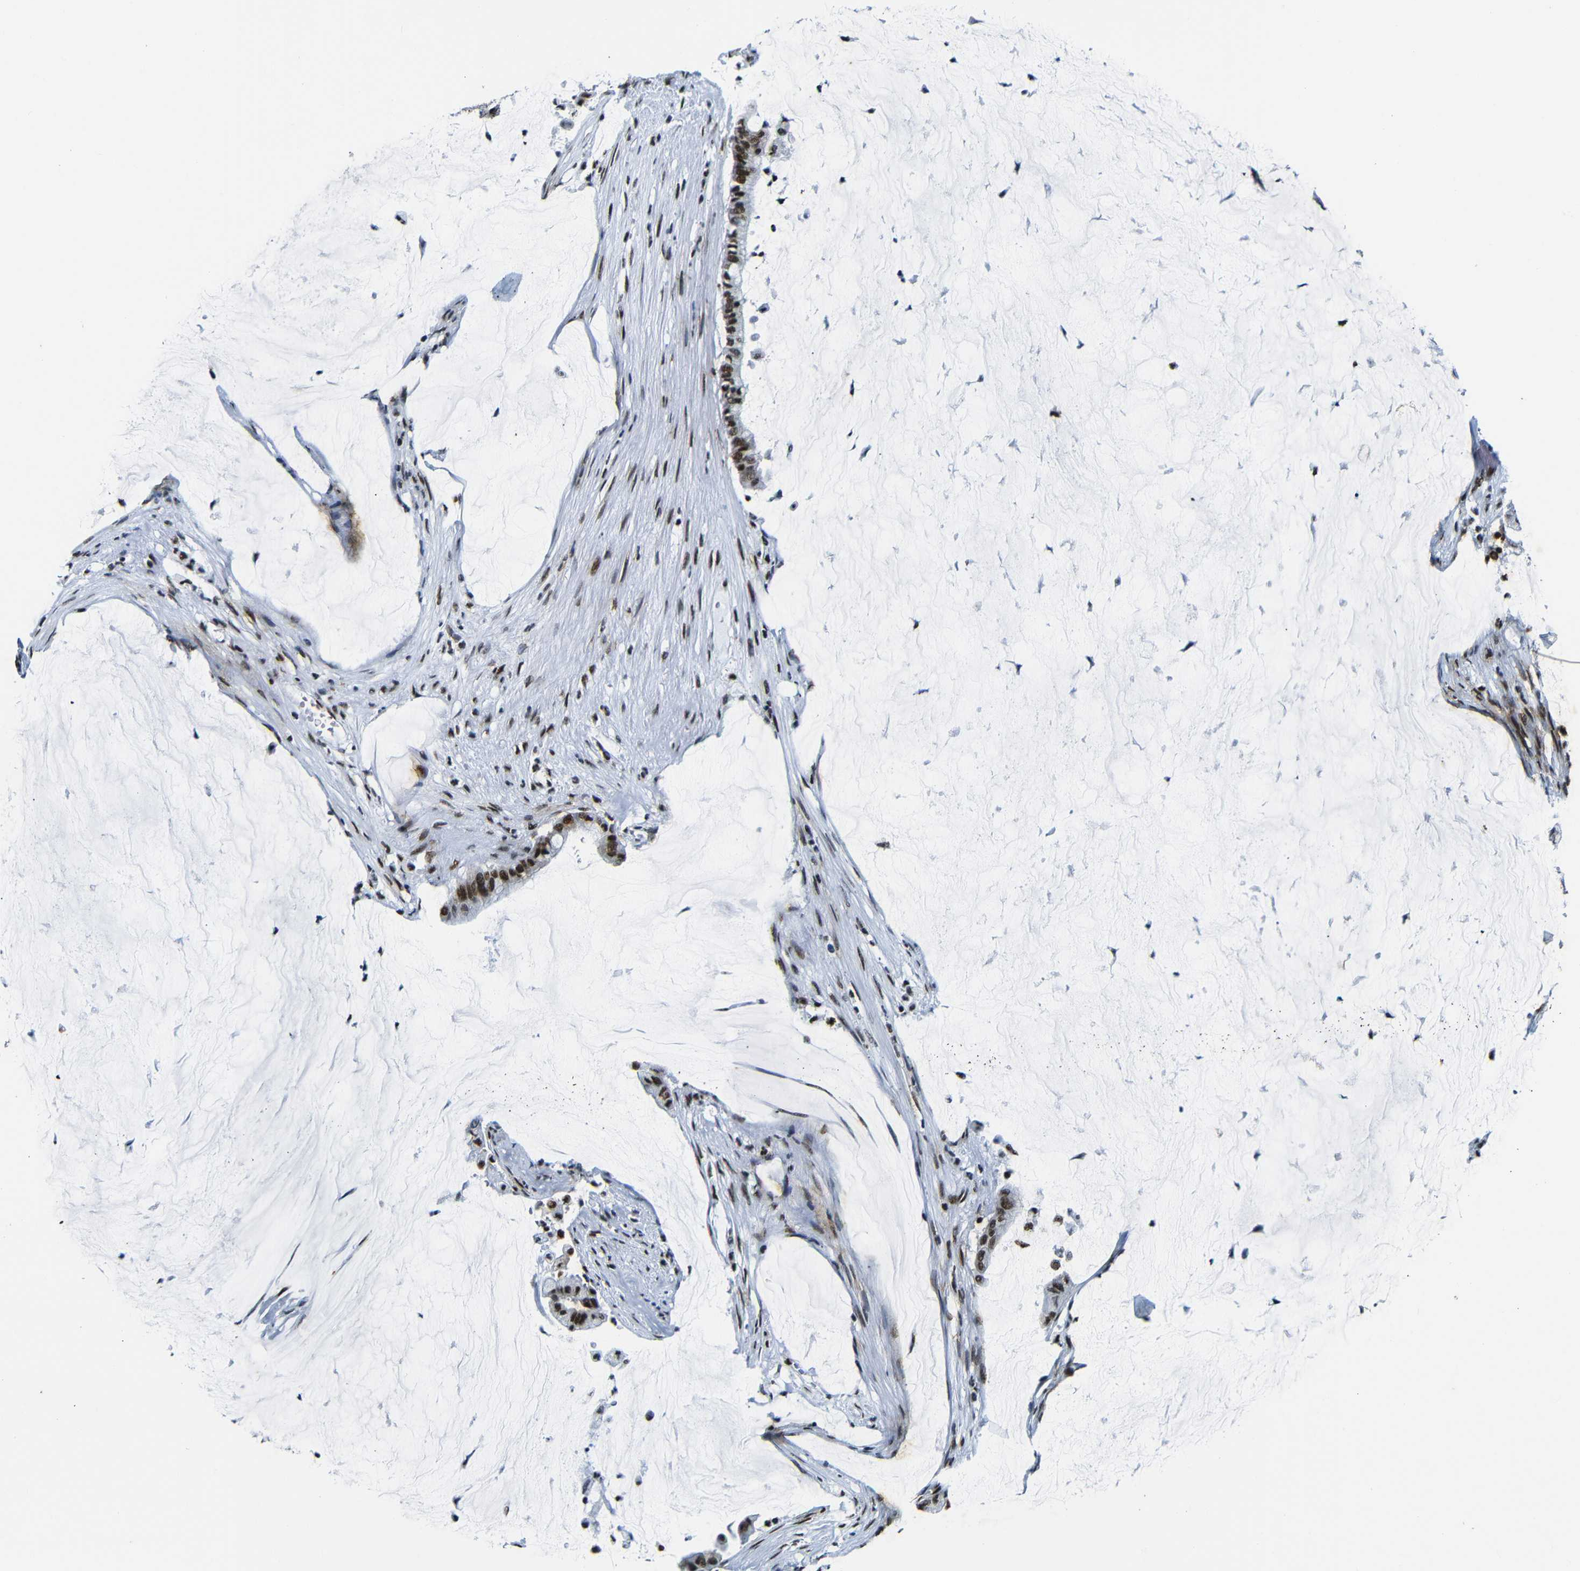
{"staining": {"intensity": "strong", "quantity": ">75%", "location": "nuclear"}, "tissue": "pancreatic cancer", "cell_type": "Tumor cells", "image_type": "cancer", "snomed": [{"axis": "morphology", "description": "Adenocarcinoma, NOS"}, {"axis": "topography", "description": "Pancreas"}], "caption": "Approximately >75% of tumor cells in human pancreatic cancer exhibit strong nuclear protein expression as visualized by brown immunohistochemical staining.", "gene": "SRSF1", "patient": {"sex": "male", "age": 41}}